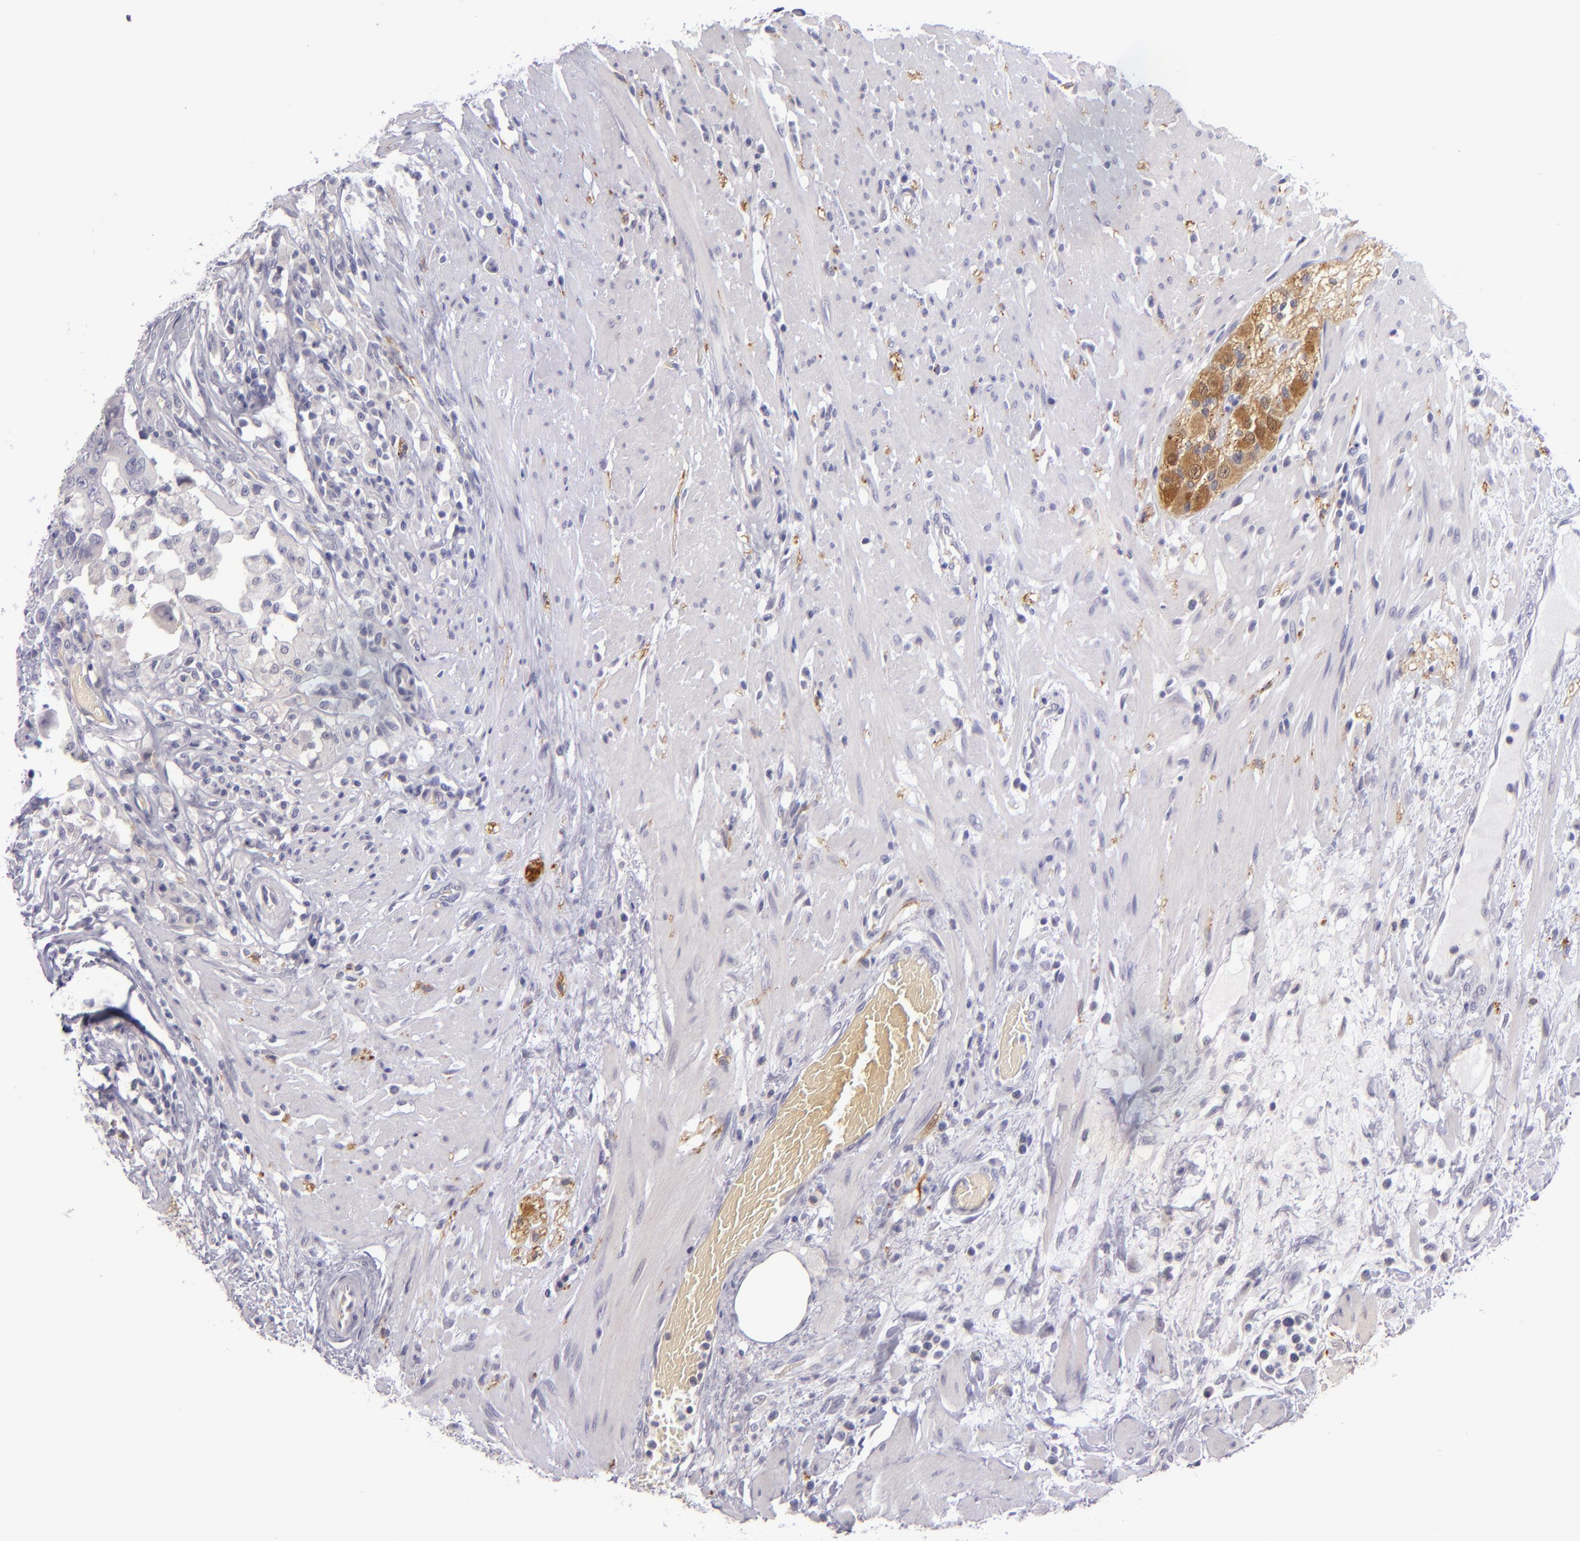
{"staining": {"intensity": "moderate", "quantity": "<25%", "location": "cytoplasmic/membranous"}, "tissue": "colorectal cancer", "cell_type": "Tumor cells", "image_type": "cancer", "snomed": [{"axis": "morphology", "description": "Adenocarcinoma, NOS"}, {"axis": "topography", "description": "Rectum"}], "caption": "Immunohistochemical staining of human colorectal cancer shows moderate cytoplasmic/membranous protein staining in about <25% of tumor cells. (brown staining indicates protein expression, while blue staining denotes nuclei).", "gene": "SNCB", "patient": {"sex": "male", "age": 53}}